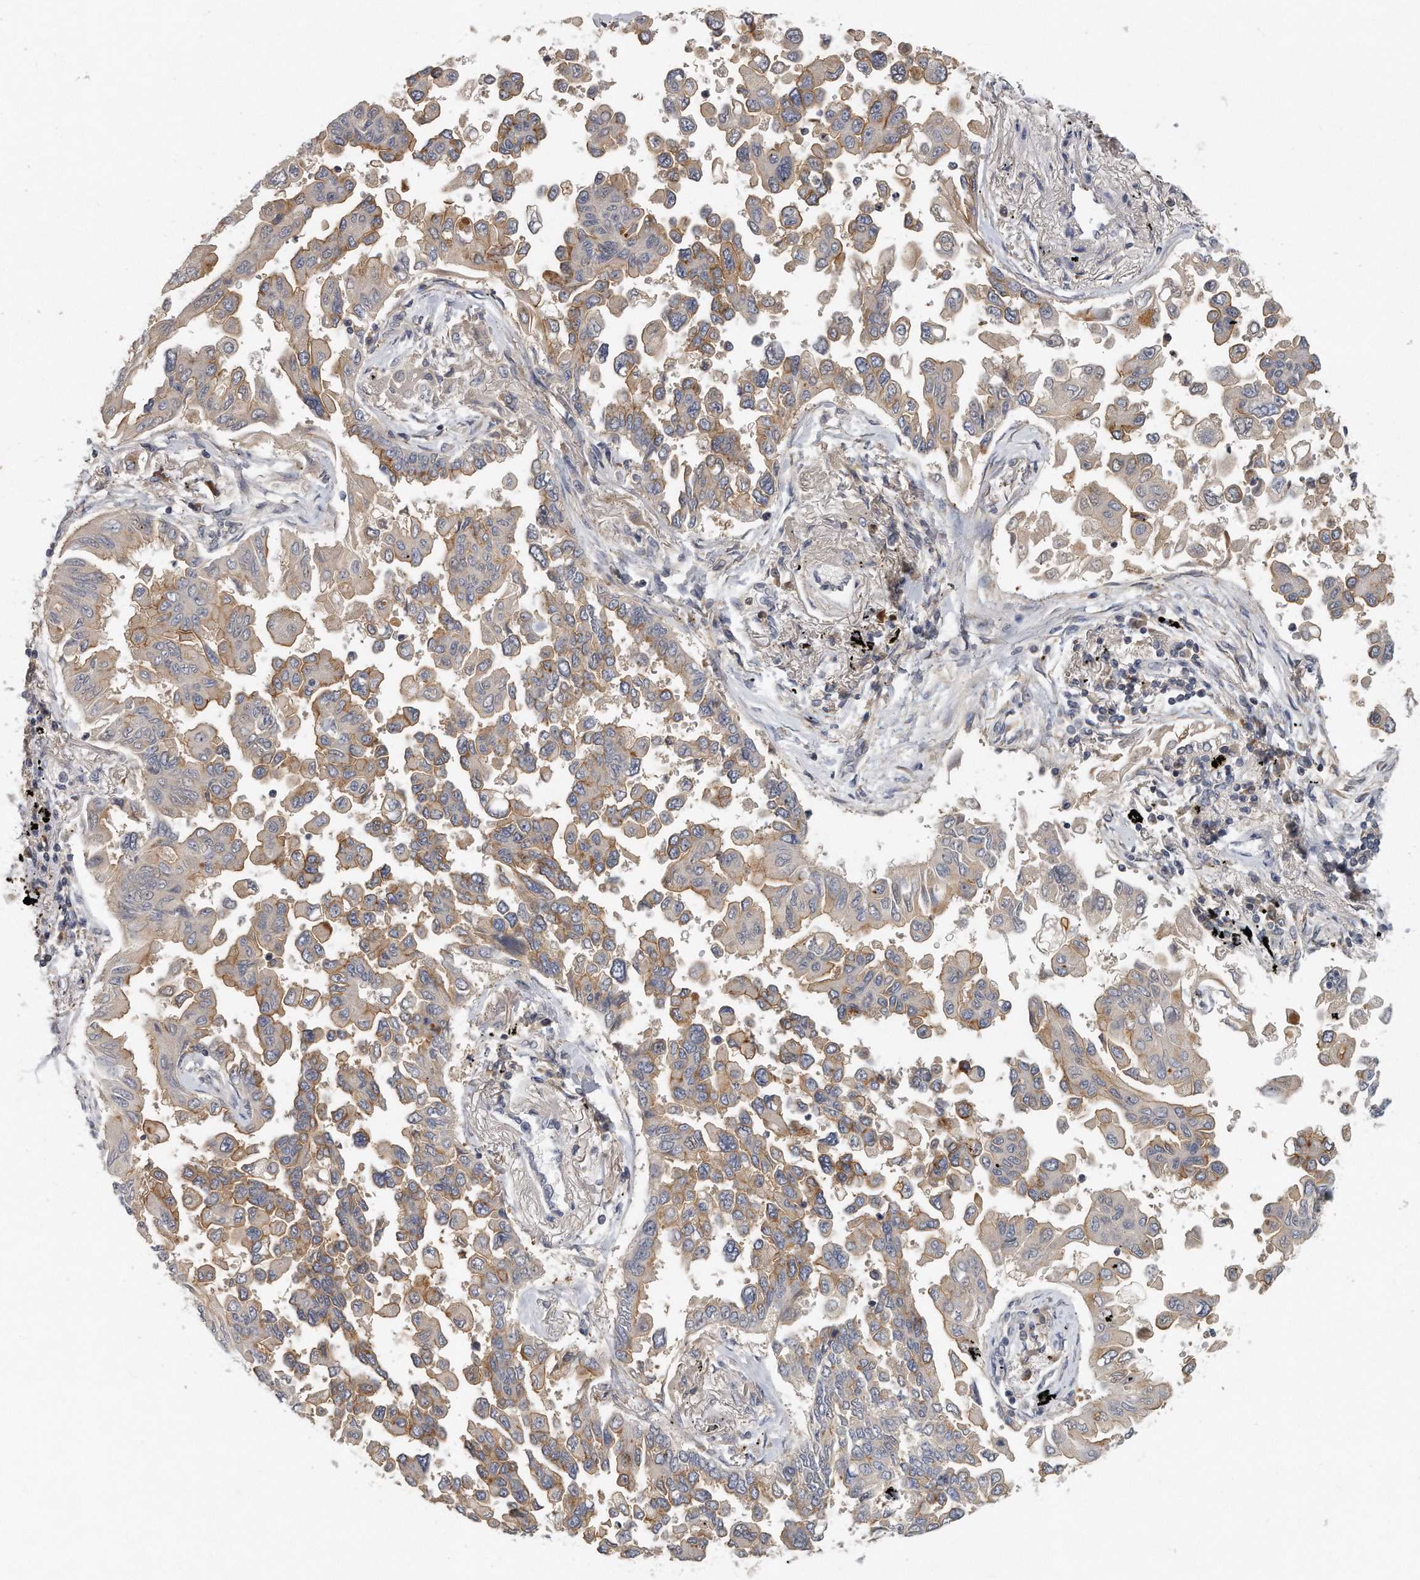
{"staining": {"intensity": "weak", "quantity": "<25%", "location": "cytoplasmic/membranous"}, "tissue": "lung cancer", "cell_type": "Tumor cells", "image_type": "cancer", "snomed": [{"axis": "morphology", "description": "Adenocarcinoma, NOS"}, {"axis": "topography", "description": "Lung"}], "caption": "Lung cancer (adenocarcinoma) stained for a protein using immunohistochemistry reveals no expression tumor cells.", "gene": "TRAPPC14", "patient": {"sex": "female", "age": 67}}